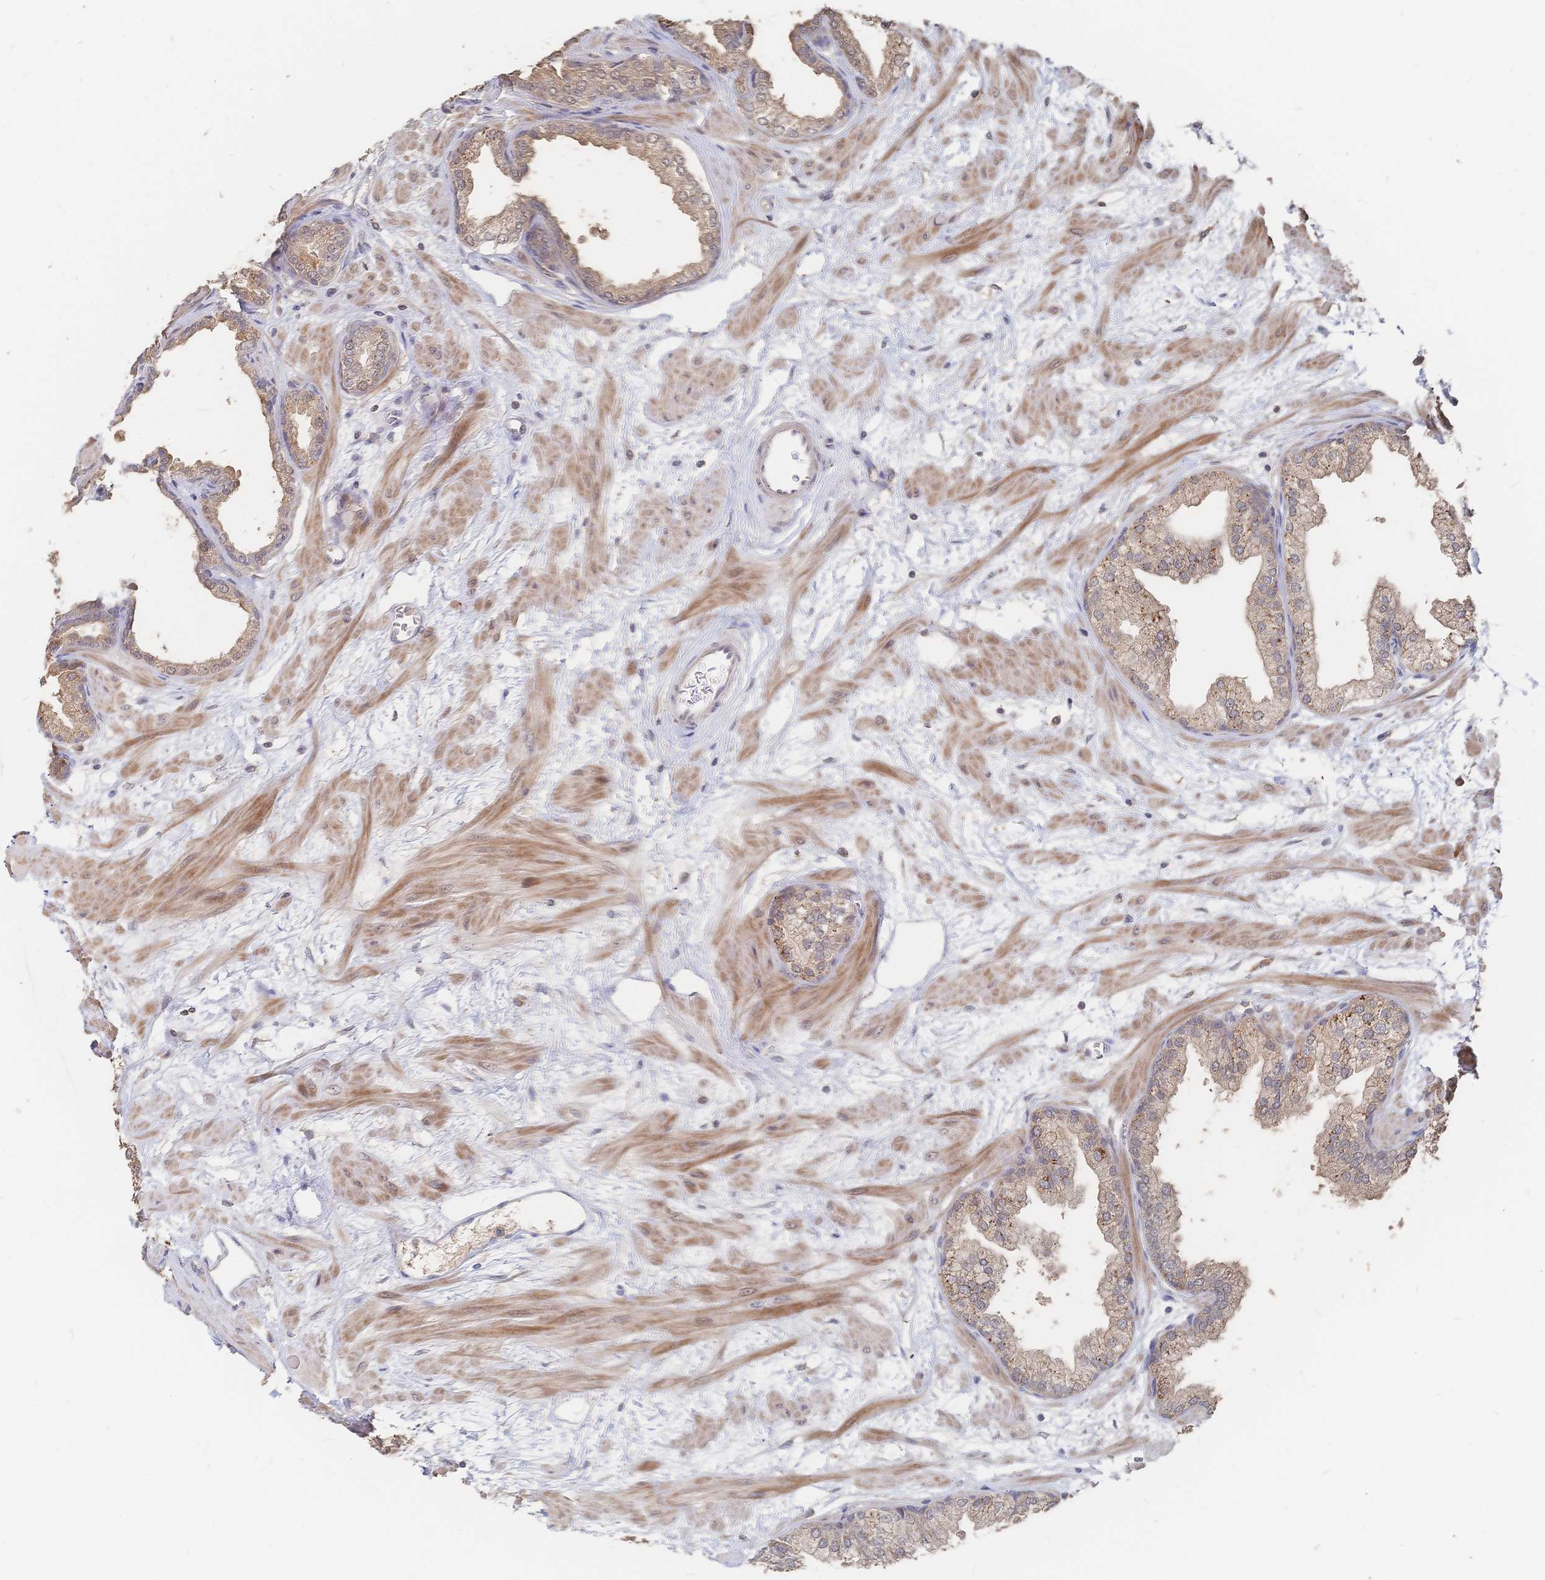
{"staining": {"intensity": "weak", "quantity": "25%-75%", "location": "cytoplasmic/membranous"}, "tissue": "prostate", "cell_type": "Glandular cells", "image_type": "normal", "snomed": [{"axis": "morphology", "description": "Normal tissue, NOS"}, {"axis": "topography", "description": "Prostate"}], "caption": "The immunohistochemical stain highlights weak cytoplasmic/membranous positivity in glandular cells of unremarkable prostate. (DAB (3,3'-diaminobenzidine) IHC with brightfield microscopy, high magnification).", "gene": "LRP5", "patient": {"sex": "male", "age": 37}}